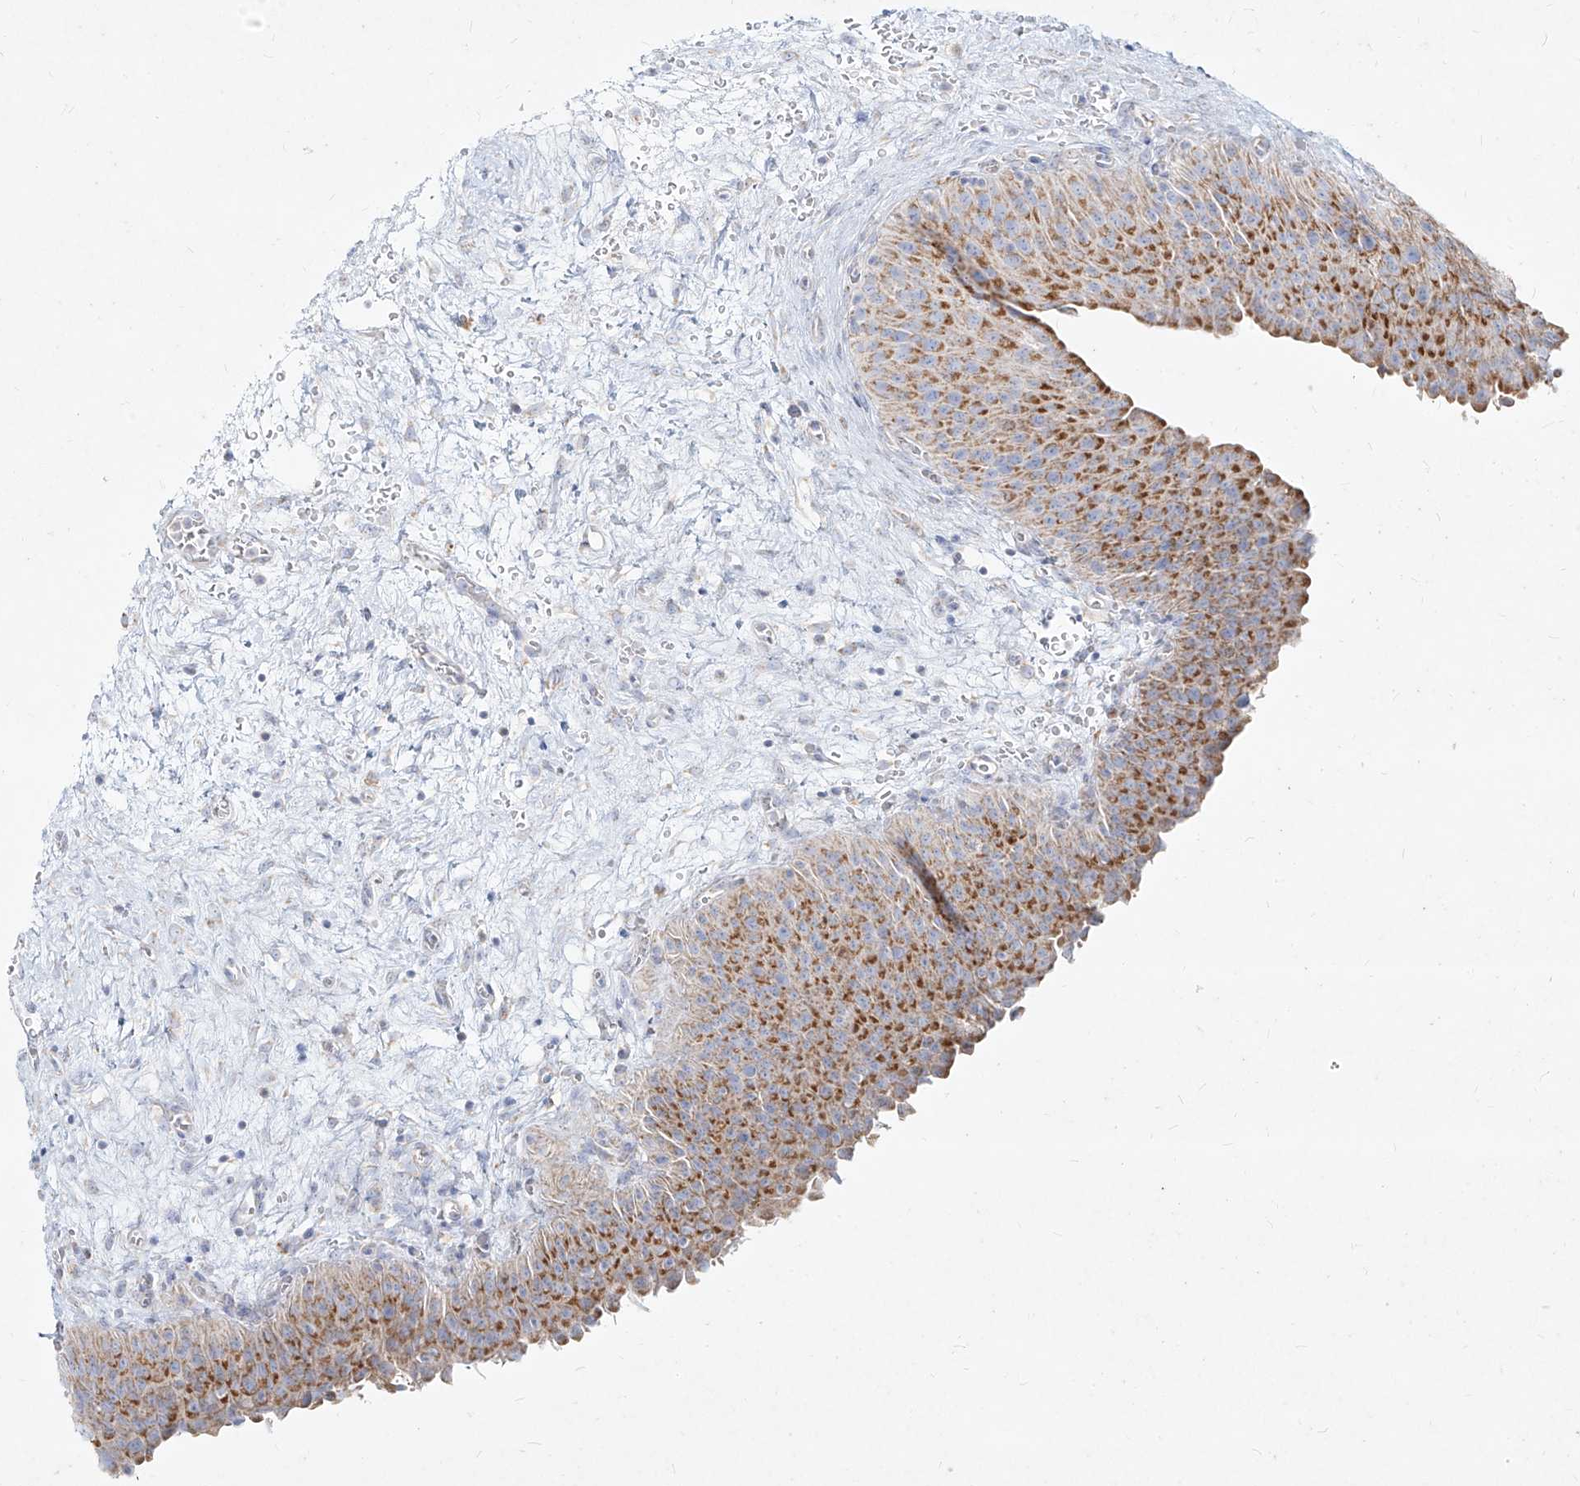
{"staining": {"intensity": "strong", "quantity": "25%-75%", "location": "cytoplasmic/membranous"}, "tissue": "urinary bladder", "cell_type": "Urothelial cells", "image_type": "normal", "snomed": [{"axis": "morphology", "description": "Normal tissue, NOS"}, {"axis": "morphology", "description": "Dysplasia, NOS"}, {"axis": "topography", "description": "Urinary bladder"}], "caption": "Immunohistochemistry of unremarkable urinary bladder displays high levels of strong cytoplasmic/membranous expression in about 25%-75% of urothelial cells.", "gene": "MTX2", "patient": {"sex": "male", "age": 35}}